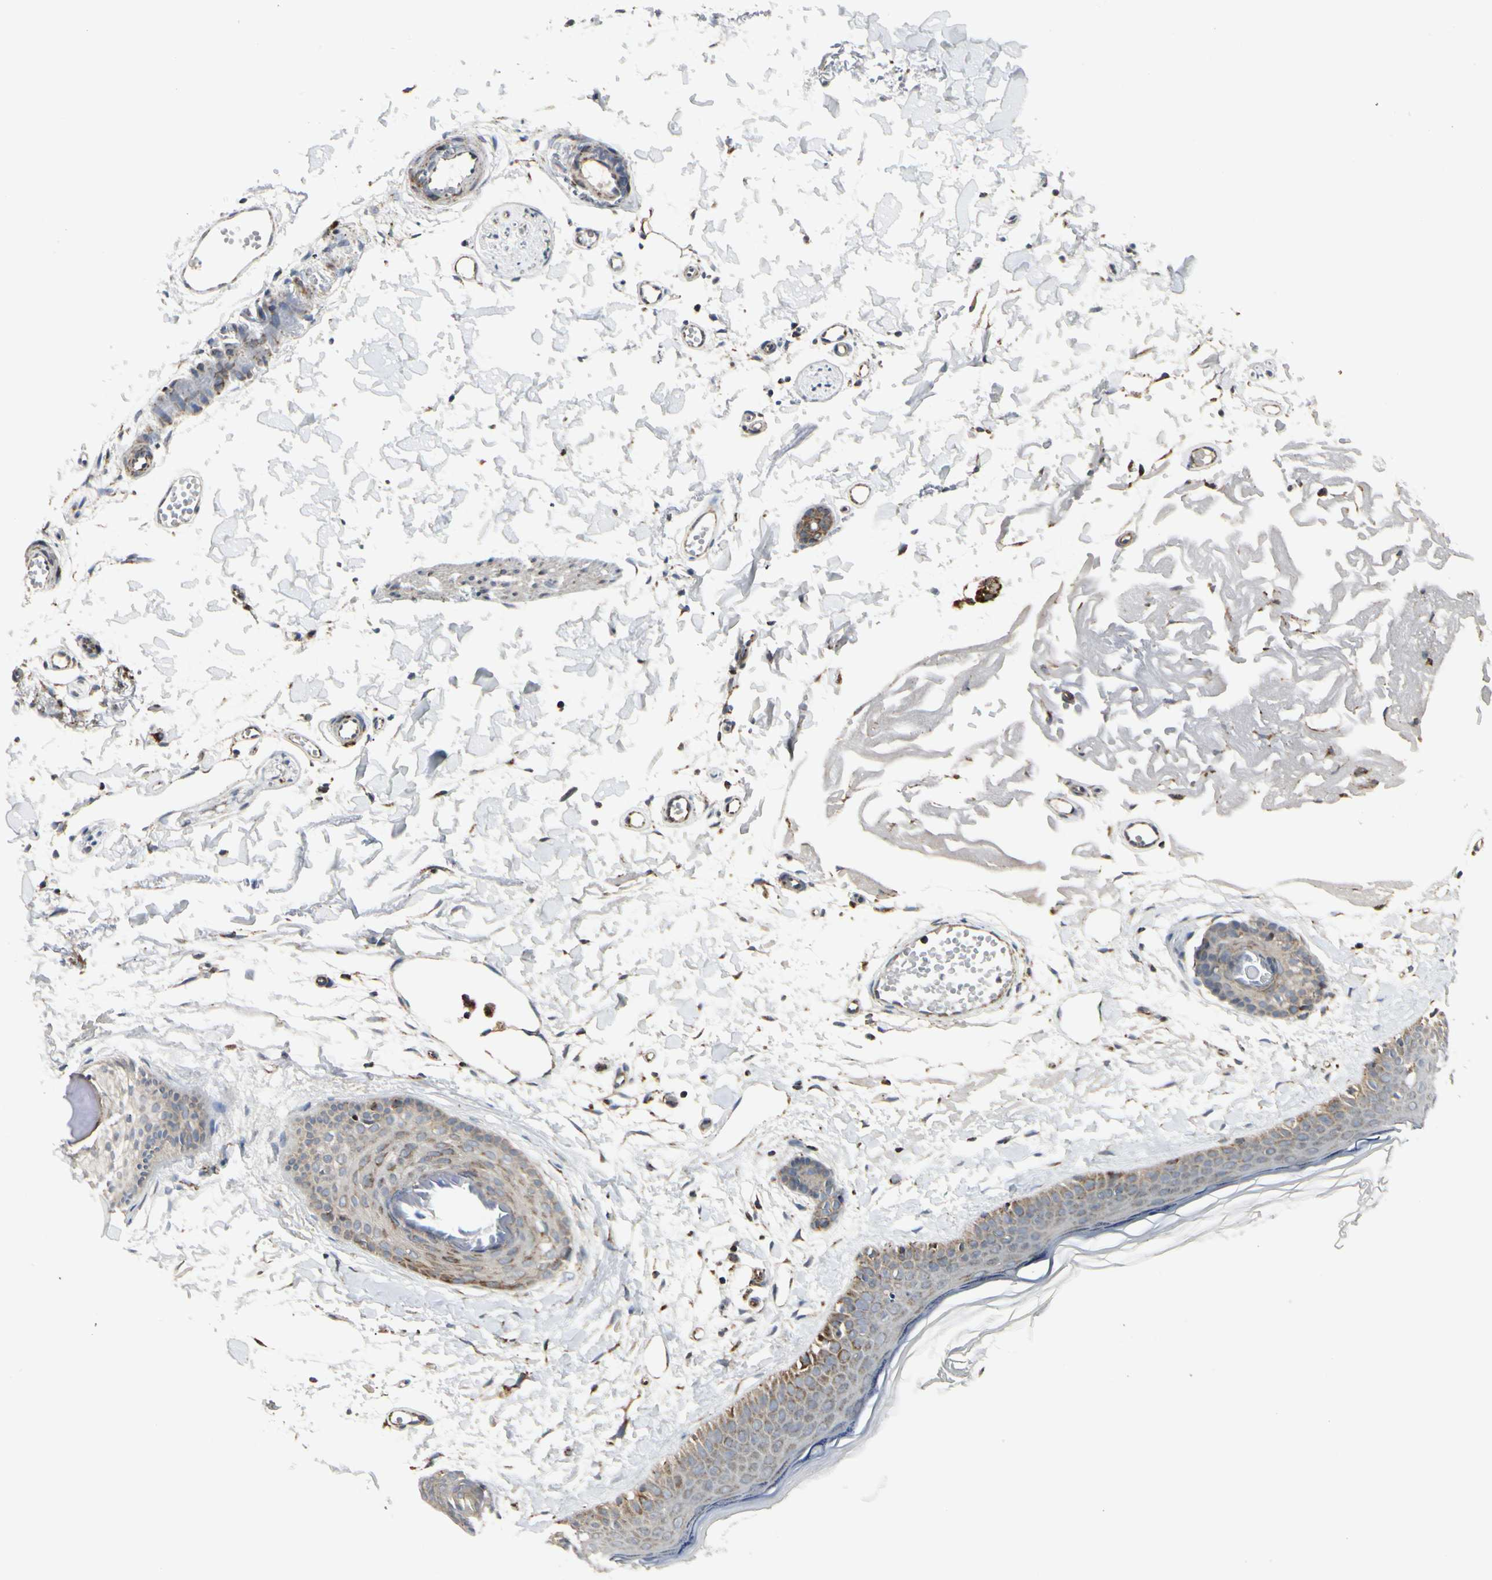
{"staining": {"intensity": "moderate", "quantity": "25%-75%", "location": "cytoplasmic/membranous"}, "tissue": "skin", "cell_type": "Fibroblasts", "image_type": "normal", "snomed": [{"axis": "morphology", "description": "Normal tissue, NOS"}, {"axis": "topography", "description": "Skin"}], "caption": "This image reveals immunohistochemistry staining of normal skin, with medium moderate cytoplasmic/membranous staining in approximately 25%-75% of fibroblasts.", "gene": "ANKS6", "patient": {"sex": "male", "age": 83}}